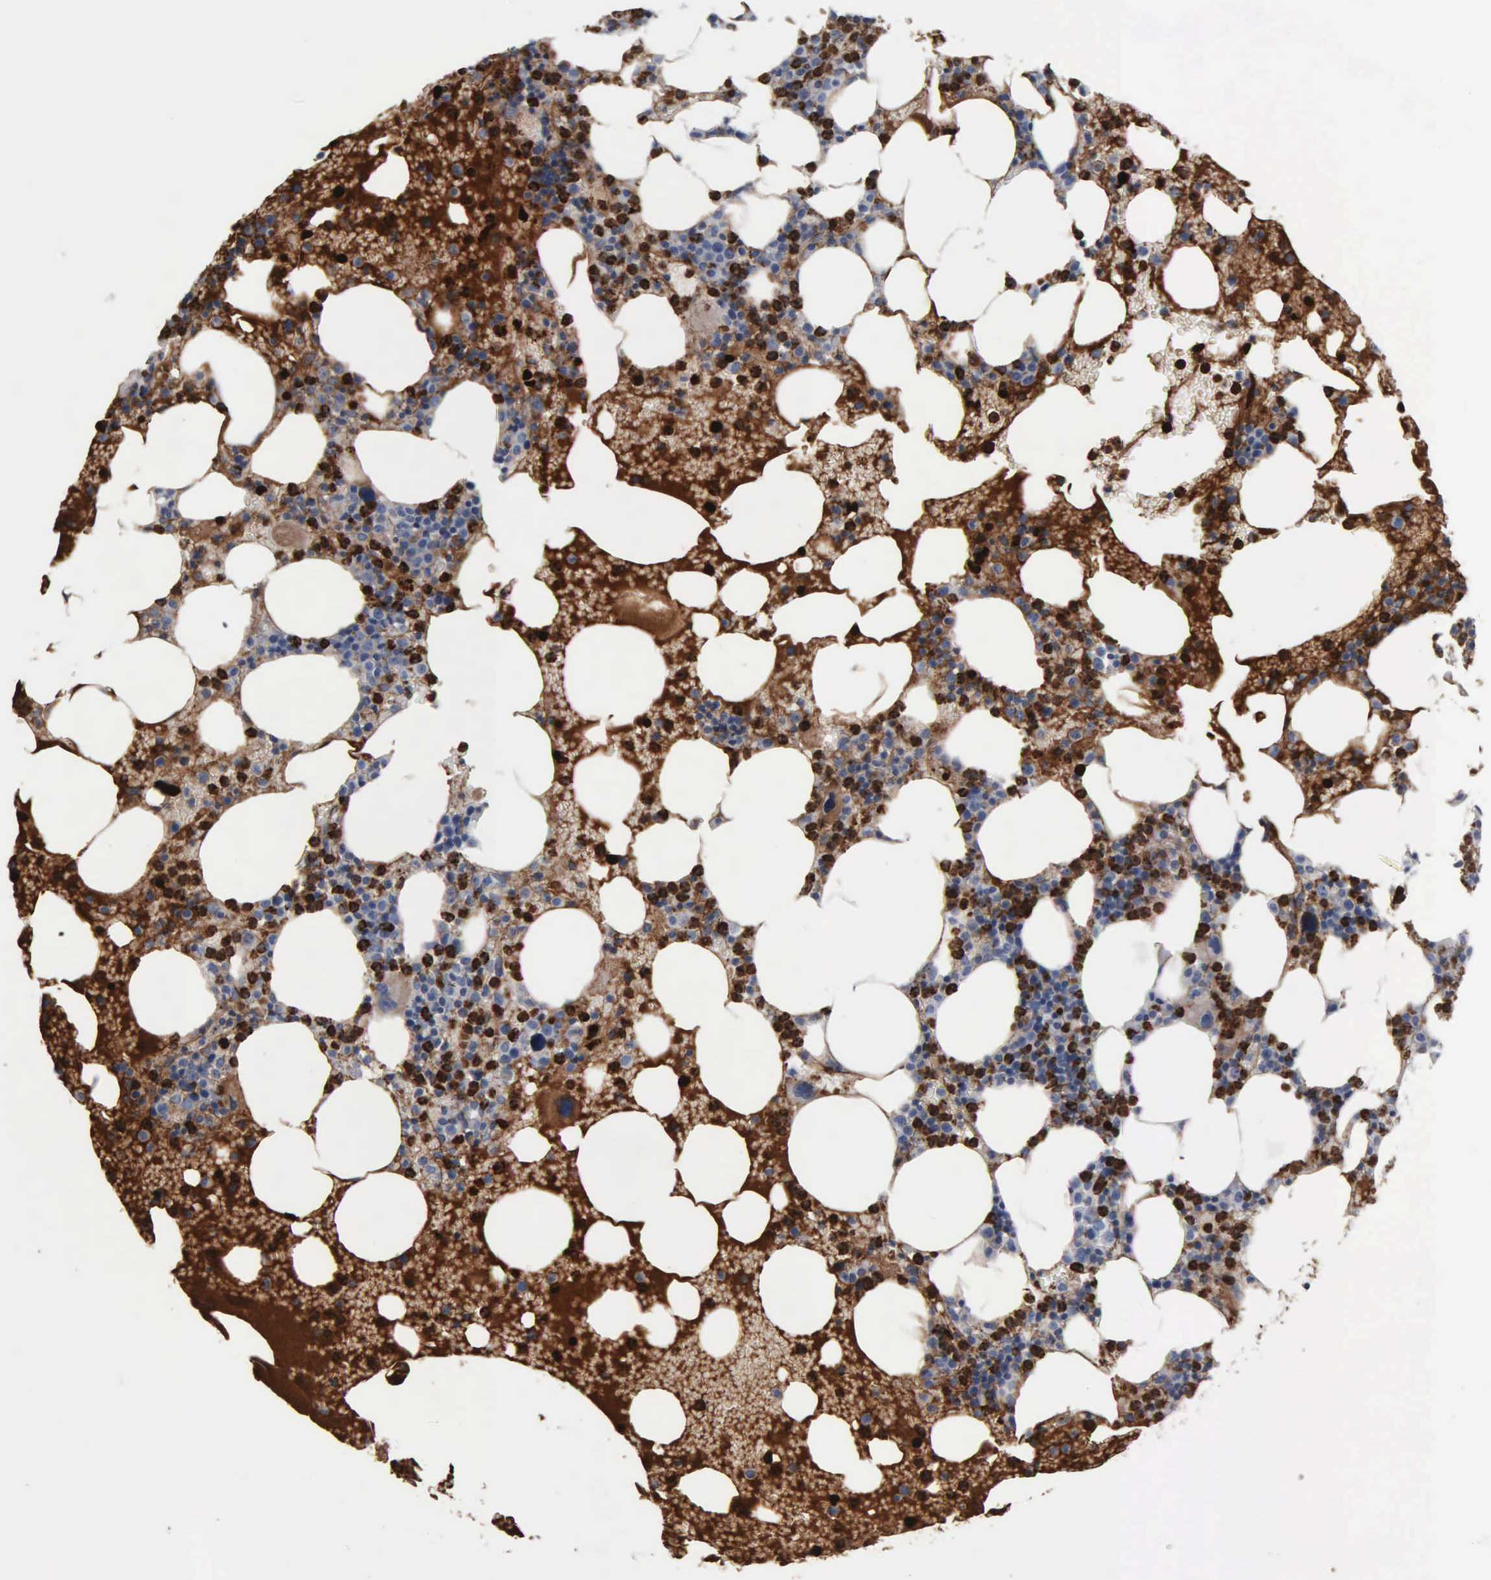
{"staining": {"intensity": "strong", "quantity": "25%-75%", "location": "cytoplasmic/membranous"}, "tissue": "bone marrow", "cell_type": "Hematopoietic cells", "image_type": "normal", "snomed": [{"axis": "morphology", "description": "Normal tissue, NOS"}, {"axis": "topography", "description": "Bone marrow"}], "caption": "This image exhibits IHC staining of benign bone marrow, with high strong cytoplasmic/membranous expression in approximately 25%-75% of hematopoietic cells.", "gene": "FN1", "patient": {"sex": "female", "age": 72}}